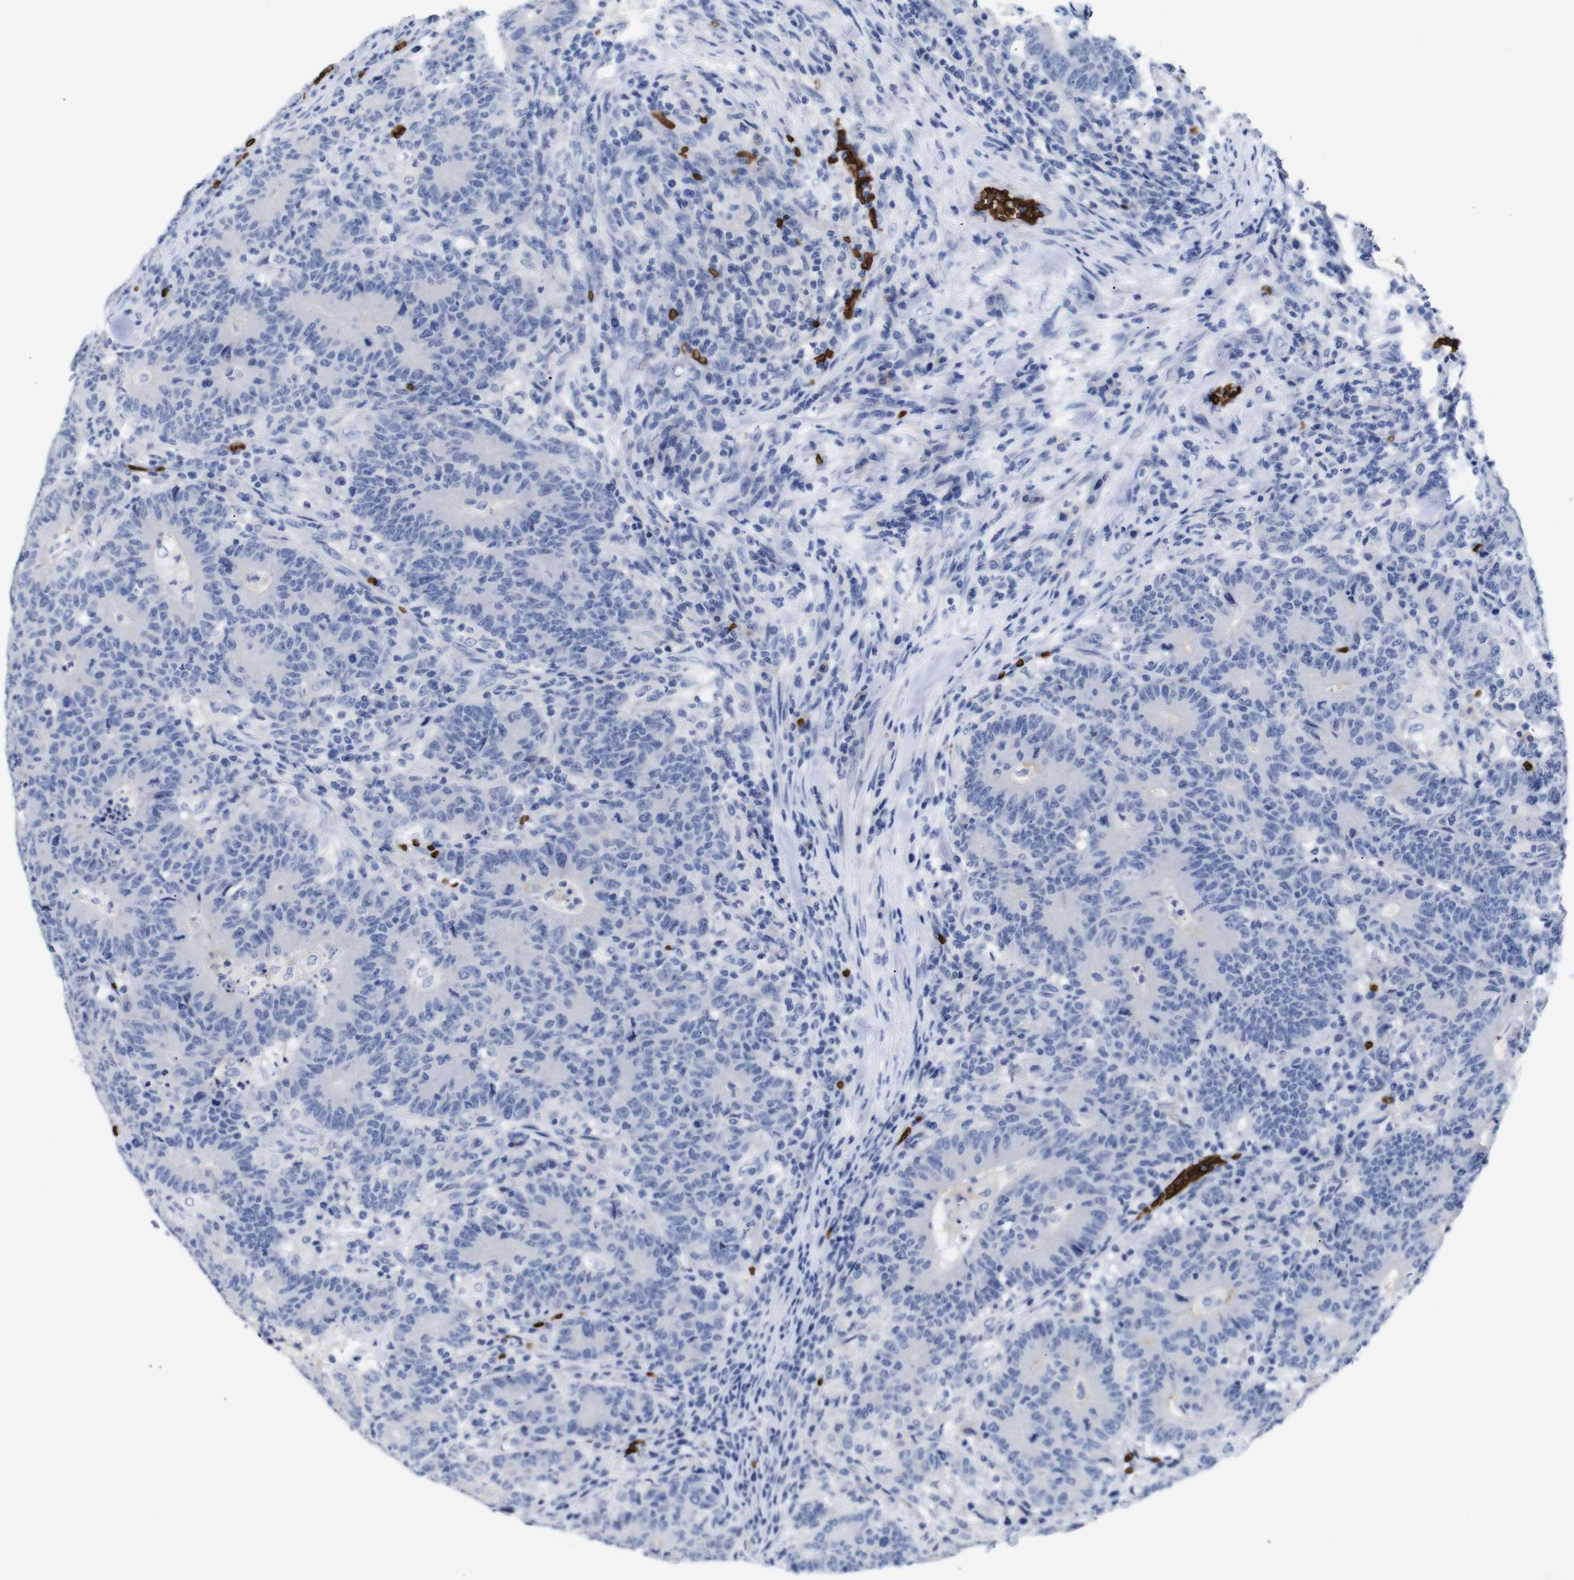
{"staining": {"intensity": "negative", "quantity": "none", "location": "none"}, "tissue": "colorectal cancer", "cell_type": "Tumor cells", "image_type": "cancer", "snomed": [{"axis": "morphology", "description": "Normal tissue, NOS"}, {"axis": "morphology", "description": "Adenocarcinoma, NOS"}, {"axis": "topography", "description": "Colon"}], "caption": "DAB immunohistochemical staining of human colorectal adenocarcinoma exhibits no significant staining in tumor cells.", "gene": "S1PR2", "patient": {"sex": "female", "age": 75}}